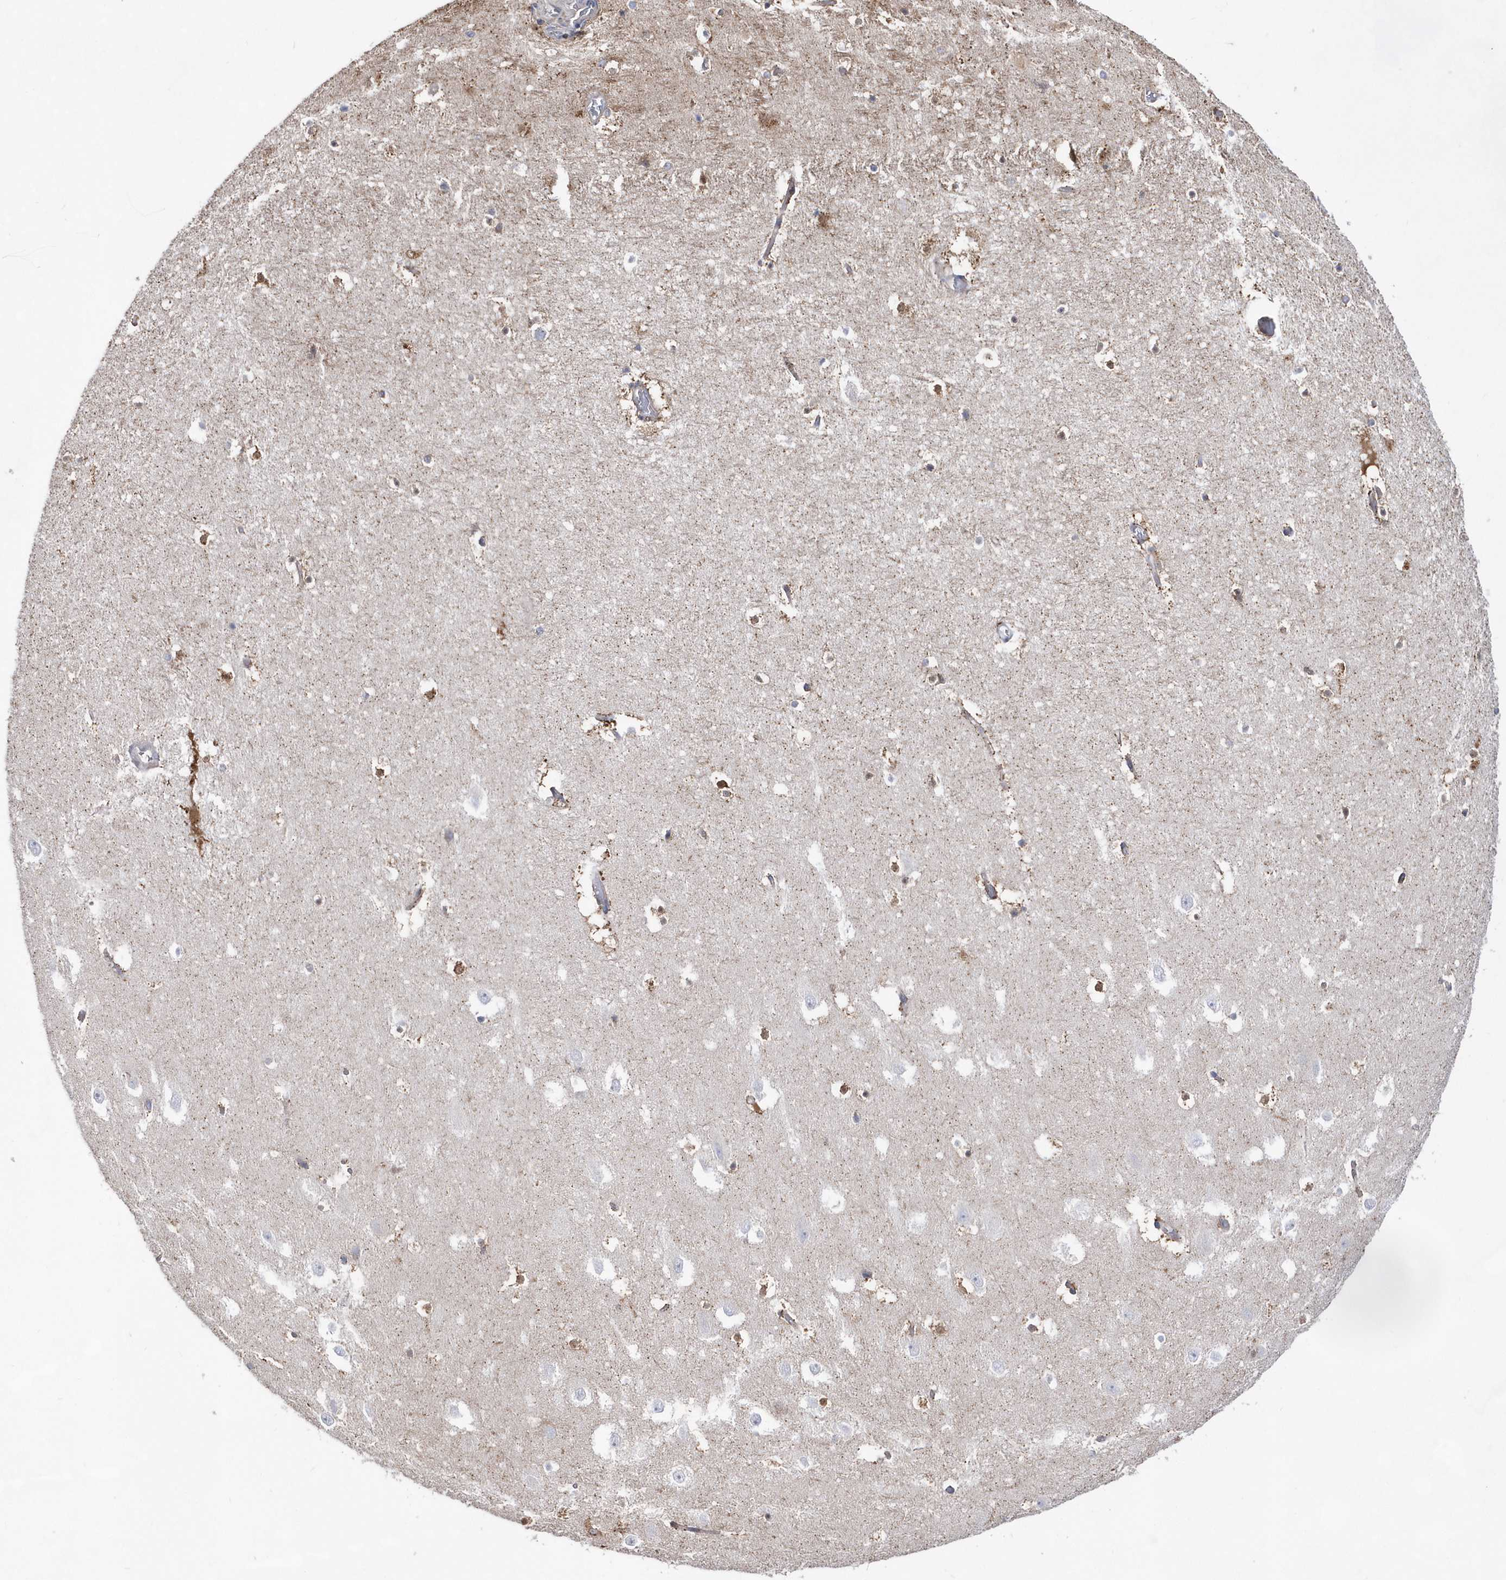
{"staining": {"intensity": "moderate", "quantity": "25%-75%", "location": "cytoplasmic/membranous"}, "tissue": "hippocampus", "cell_type": "Glial cells", "image_type": "normal", "snomed": [{"axis": "morphology", "description": "Normal tissue, NOS"}, {"axis": "topography", "description": "Hippocampus"}], "caption": "Hippocampus was stained to show a protein in brown. There is medium levels of moderate cytoplasmic/membranous expression in approximately 25%-75% of glial cells. (Brightfield microscopy of DAB IHC at high magnification).", "gene": "BDH2", "patient": {"sex": "female", "age": 52}}